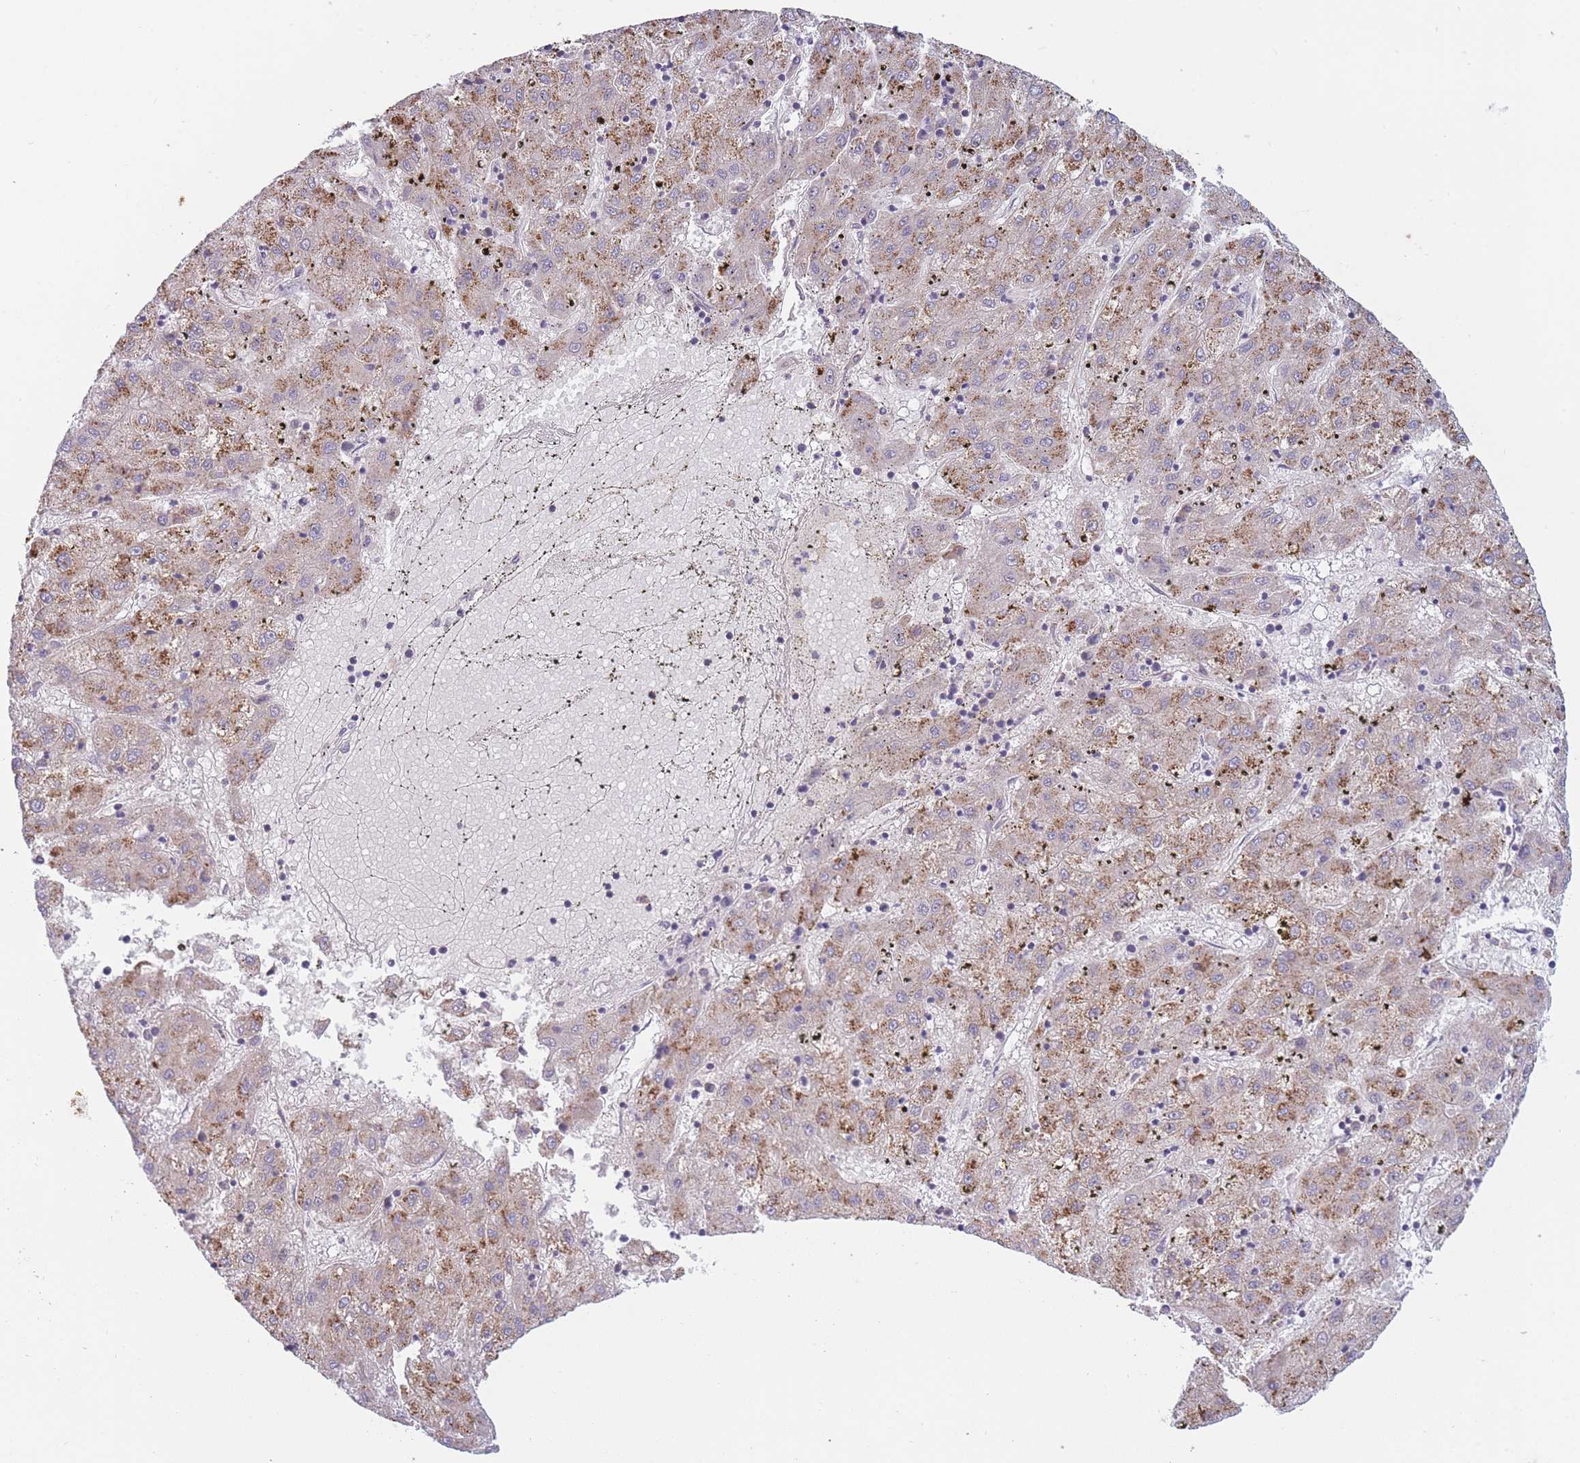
{"staining": {"intensity": "weak", "quantity": ">75%", "location": "cytoplasmic/membranous"}, "tissue": "liver cancer", "cell_type": "Tumor cells", "image_type": "cancer", "snomed": [{"axis": "morphology", "description": "Carcinoma, Hepatocellular, NOS"}, {"axis": "topography", "description": "Liver"}], "caption": "The histopathology image shows immunohistochemical staining of hepatocellular carcinoma (liver). There is weak cytoplasmic/membranous staining is appreciated in approximately >75% of tumor cells.", "gene": "WDR93", "patient": {"sex": "male", "age": 72}}